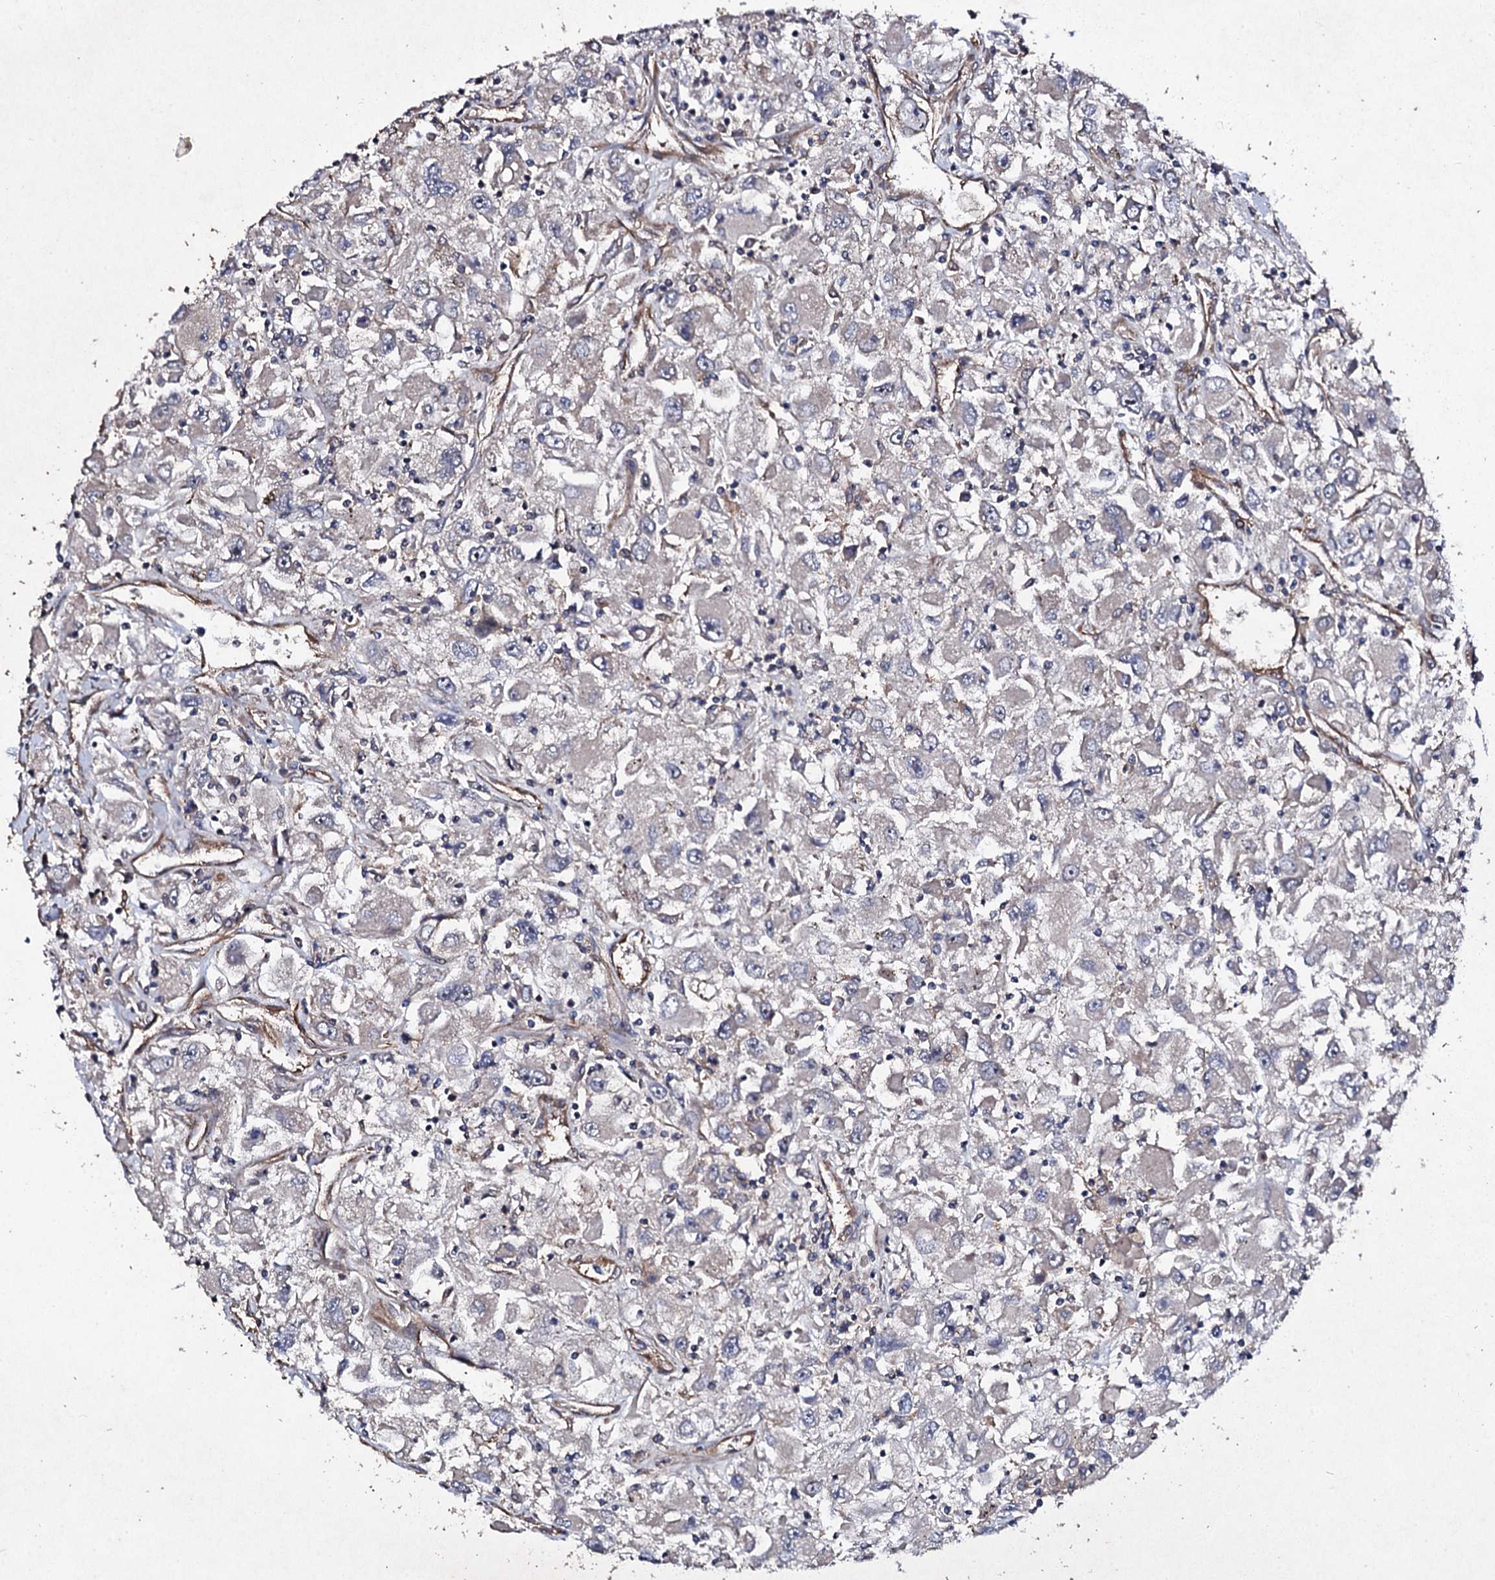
{"staining": {"intensity": "negative", "quantity": "none", "location": "none"}, "tissue": "renal cancer", "cell_type": "Tumor cells", "image_type": "cancer", "snomed": [{"axis": "morphology", "description": "Adenocarcinoma, NOS"}, {"axis": "topography", "description": "Kidney"}], "caption": "An image of human renal cancer is negative for staining in tumor cells. (Immunohistochemistry (ihc), brightfield microscopy, high magnification).", "gene": "MOCOS", "patient": {"sex": "female", "age": 52}}